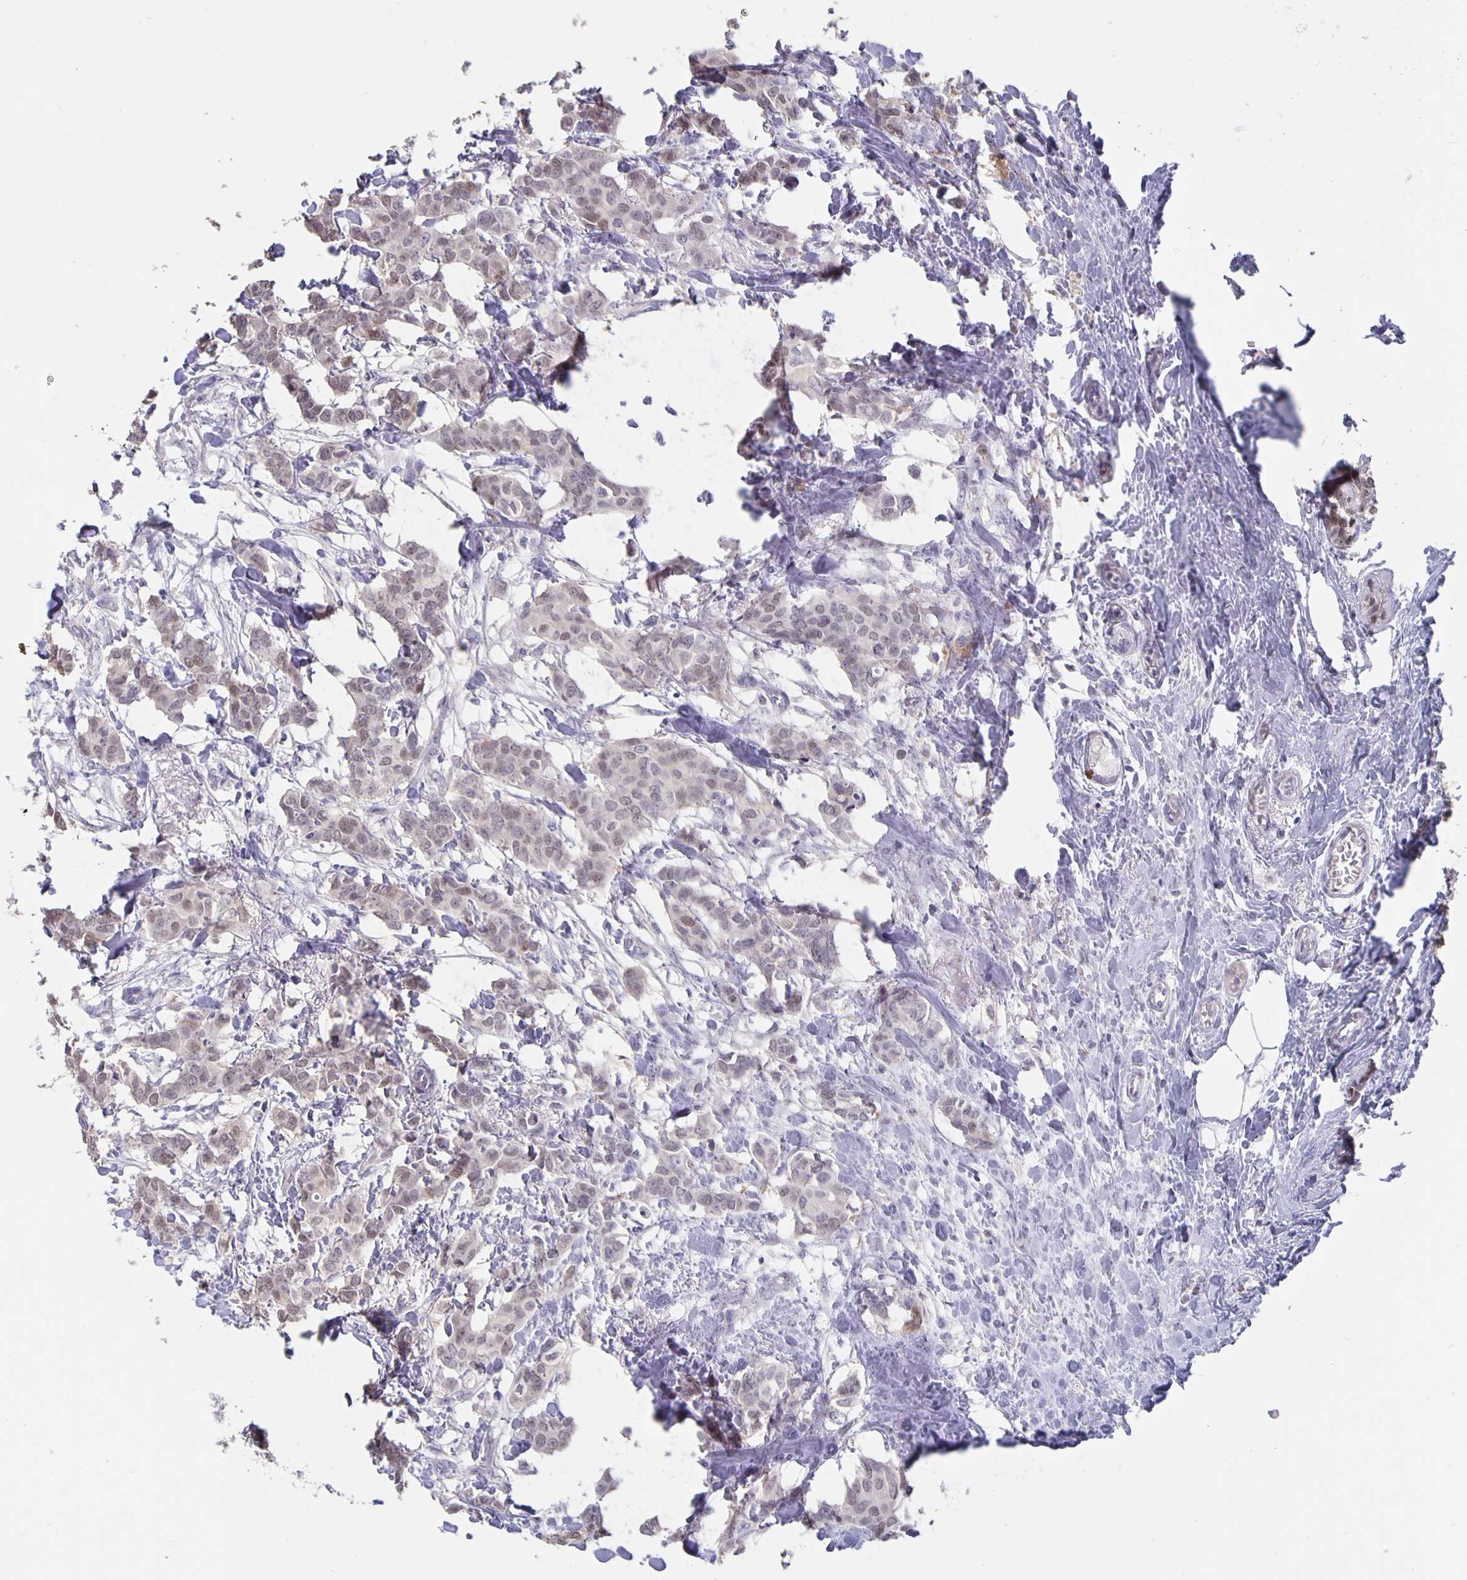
{"staining": {"intensity": "weak", "quantity": "<25%", "location": "nuclear"}, "tissue": "breast cancer", "cell_type": "Tumor cells", "image_type": "cancer", "snomed": [{"axis": "morphology", "description": "Duct carcinoma"}, {"axis": "topography", "description": "Breast"}], "caption": "The photomicrograph reveals no significant expression in tumor cells of invasive ductal carcinoma (breast).", "gene": "ZNF691", "patient": {"sex": "female", "age": 62}}